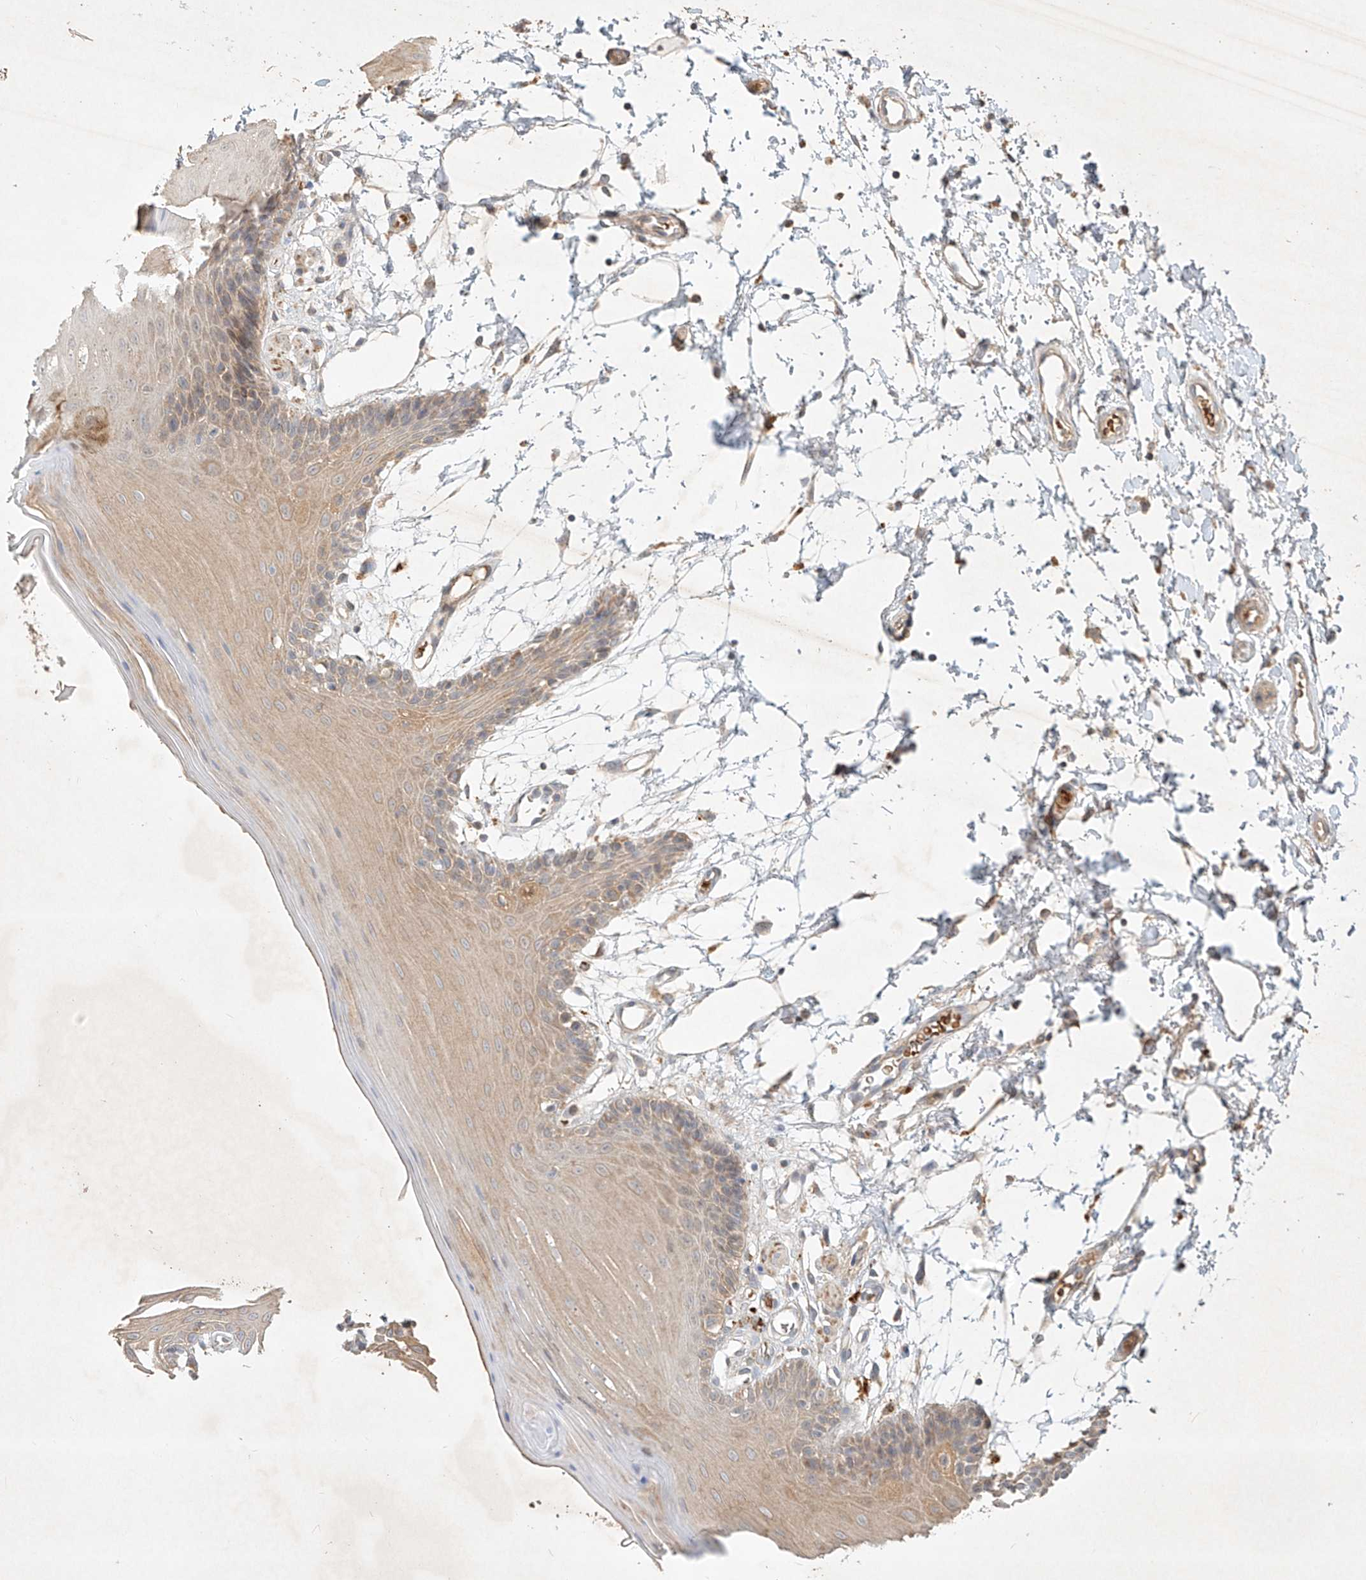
{"staining": {"intensity": "weak", "quantity": "25%-75%", "location": "cytoplasmic/membranous"}, "tissue": "oral mucosa", "cell_type": "Squamous epithelial cells", "image_type": "normal", "snomed": [{"axis": "morphology", "description": "Normal tissue, NOS"}, {"axis": "topography", "description": "Skeletal muscle"}, {"axis": "topography", "description": "Oral tissue"}, {"axis": "topography", "description": "Salivary gland"}, {"axis": "topography", "description": "Peripheral nerve tissue"}], "caption": "Protein analysis of unremarkable oral mucosa exhibits weak cytoplasmic/membranous staining in about 25%-75% of squamous epithelial cells.", "gene": "KPNA7", "patient": {"sex": "male", "age": 54}}